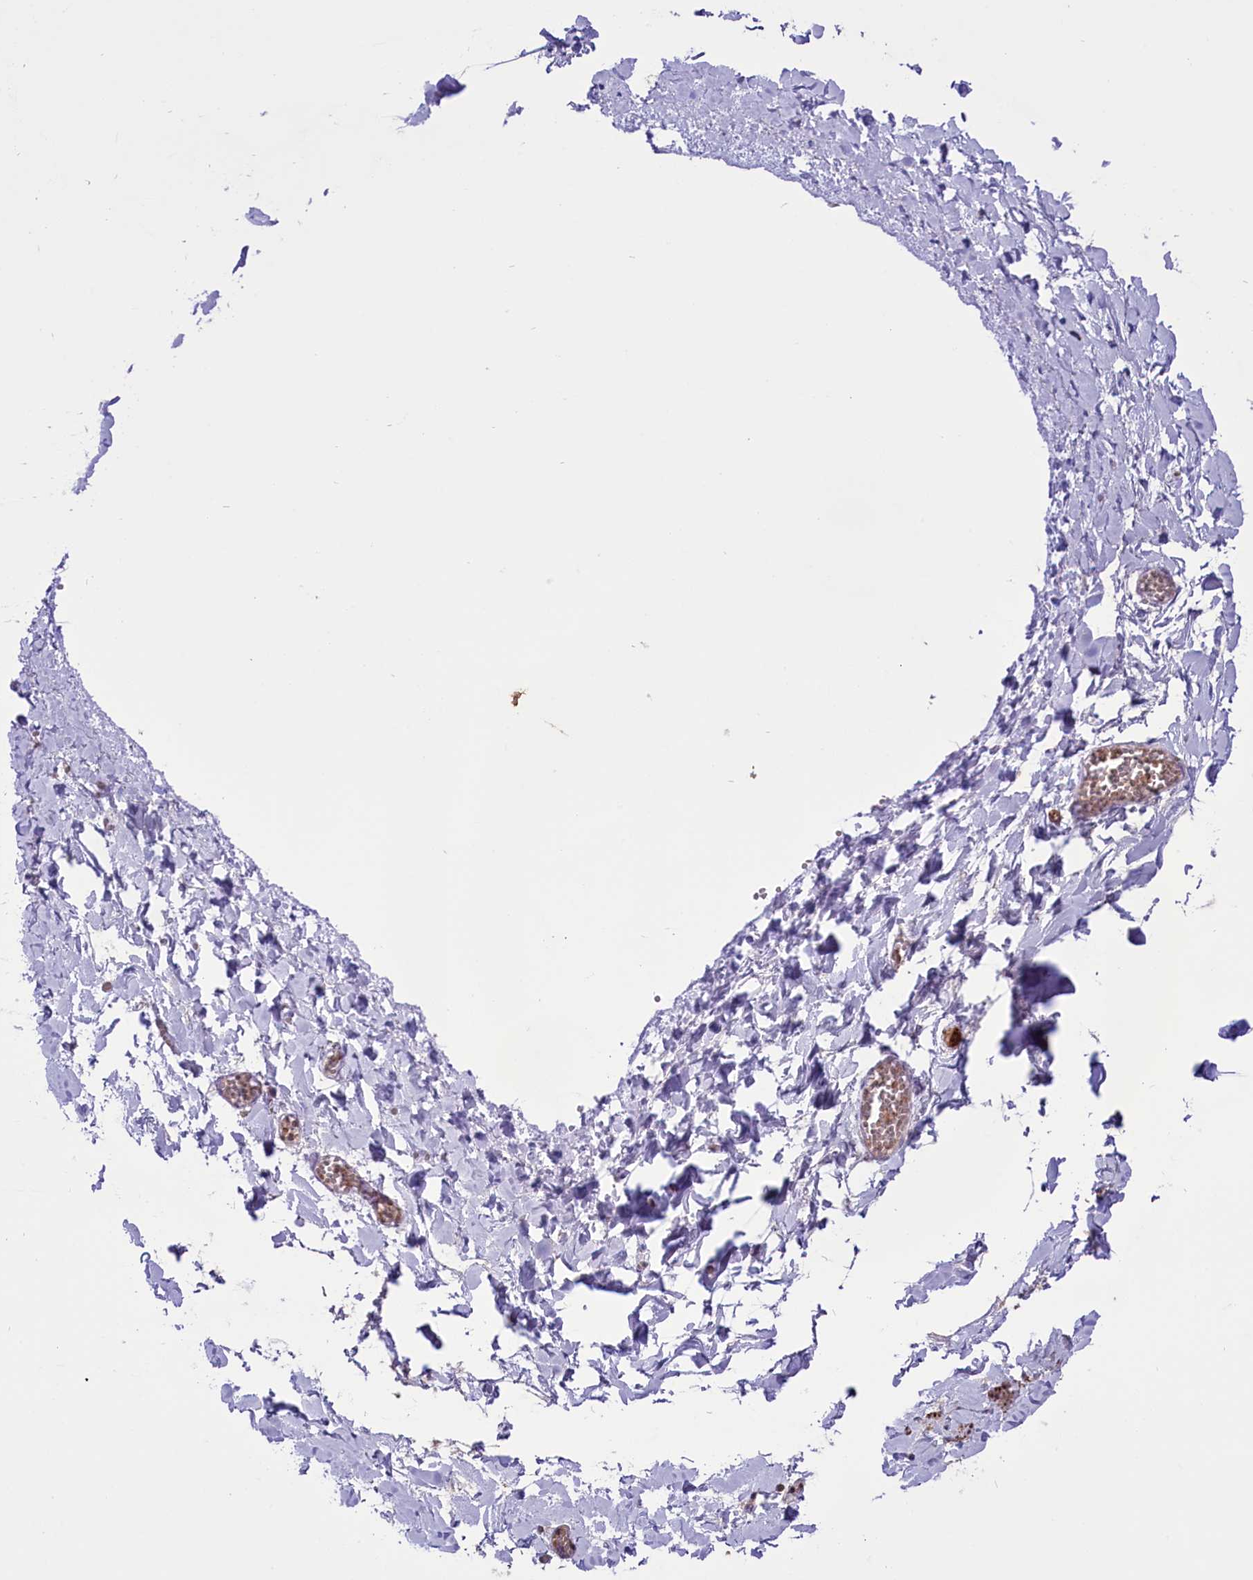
{"staining": {"intensity": "negative", "quantity": "none", "location": "none"}, "tissue": "soft tissue", "cell_type": "Fibroblasts", "image_type": "normal", "snomed": [{"axis": "morphology", "description": "Normal tissue, NOS"}, {"axis": "topography", "description": "Gallbladder"}, {"axis": "topography", "description": "Peripheral nerve tissue"}], "caption": "Soft tissue stained for a protein using immunohistochemistry (IHC) exhibits no expression fibroblasts.", "gene": "NDUFS5", "patient": {"sex": "male", "age": 38}}